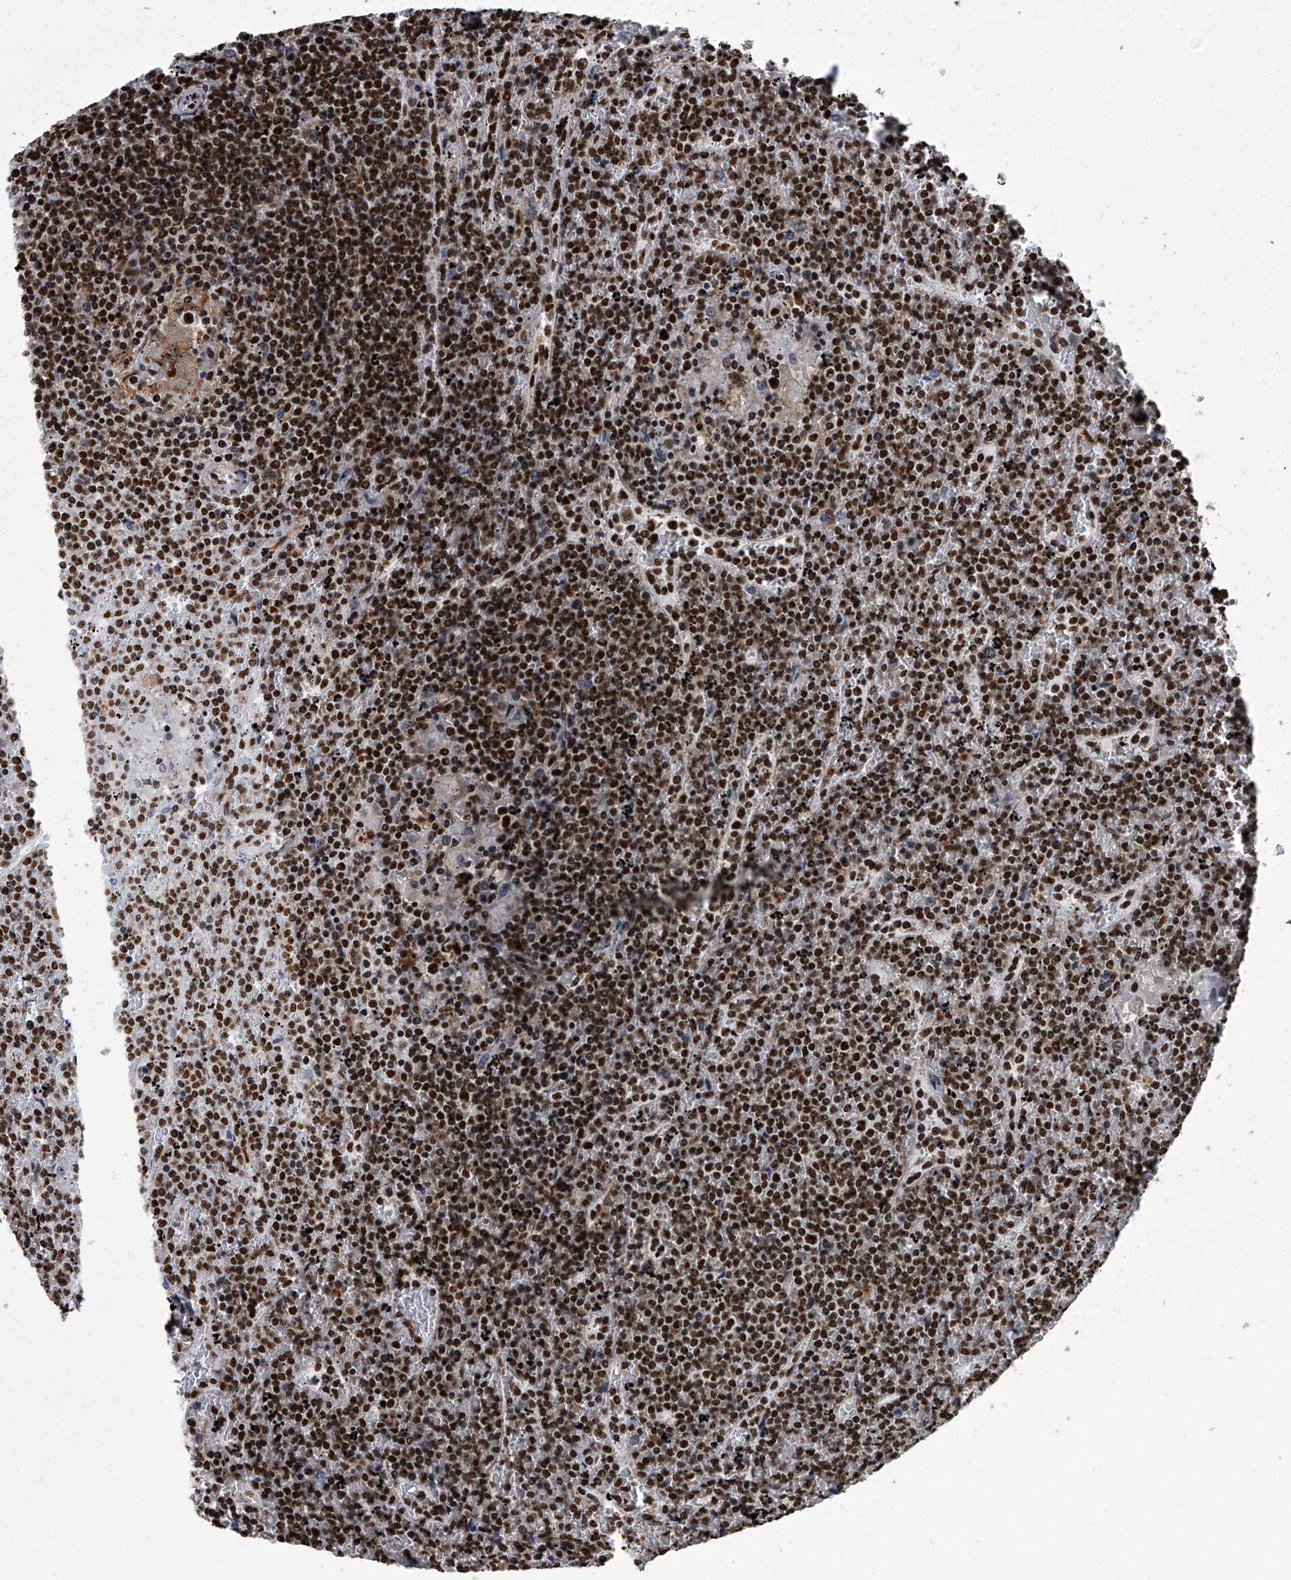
{"staining": {"intensity": "strong", "quantity": ">75%", "location": "nuclear"}, "tissue": "lymphoma", "cell_type": "Tumor cells", "image_type": "cancer", "snomed": [{"axis": "morphology", "description": "Malignant lymphoma, non-Hodgkin's type, Low grade"}, {"axis": "topography", "description": "Spleen"}], "caption": "Tumor cells display high levels of strong nuclear expression in approximately >75% of cells in lymphoma. Ihc stains the protein of interest in brown and the nuclei are stained blue.", "gene": "ZNF518B", "patient": {"sex": "female", "age": 19}}